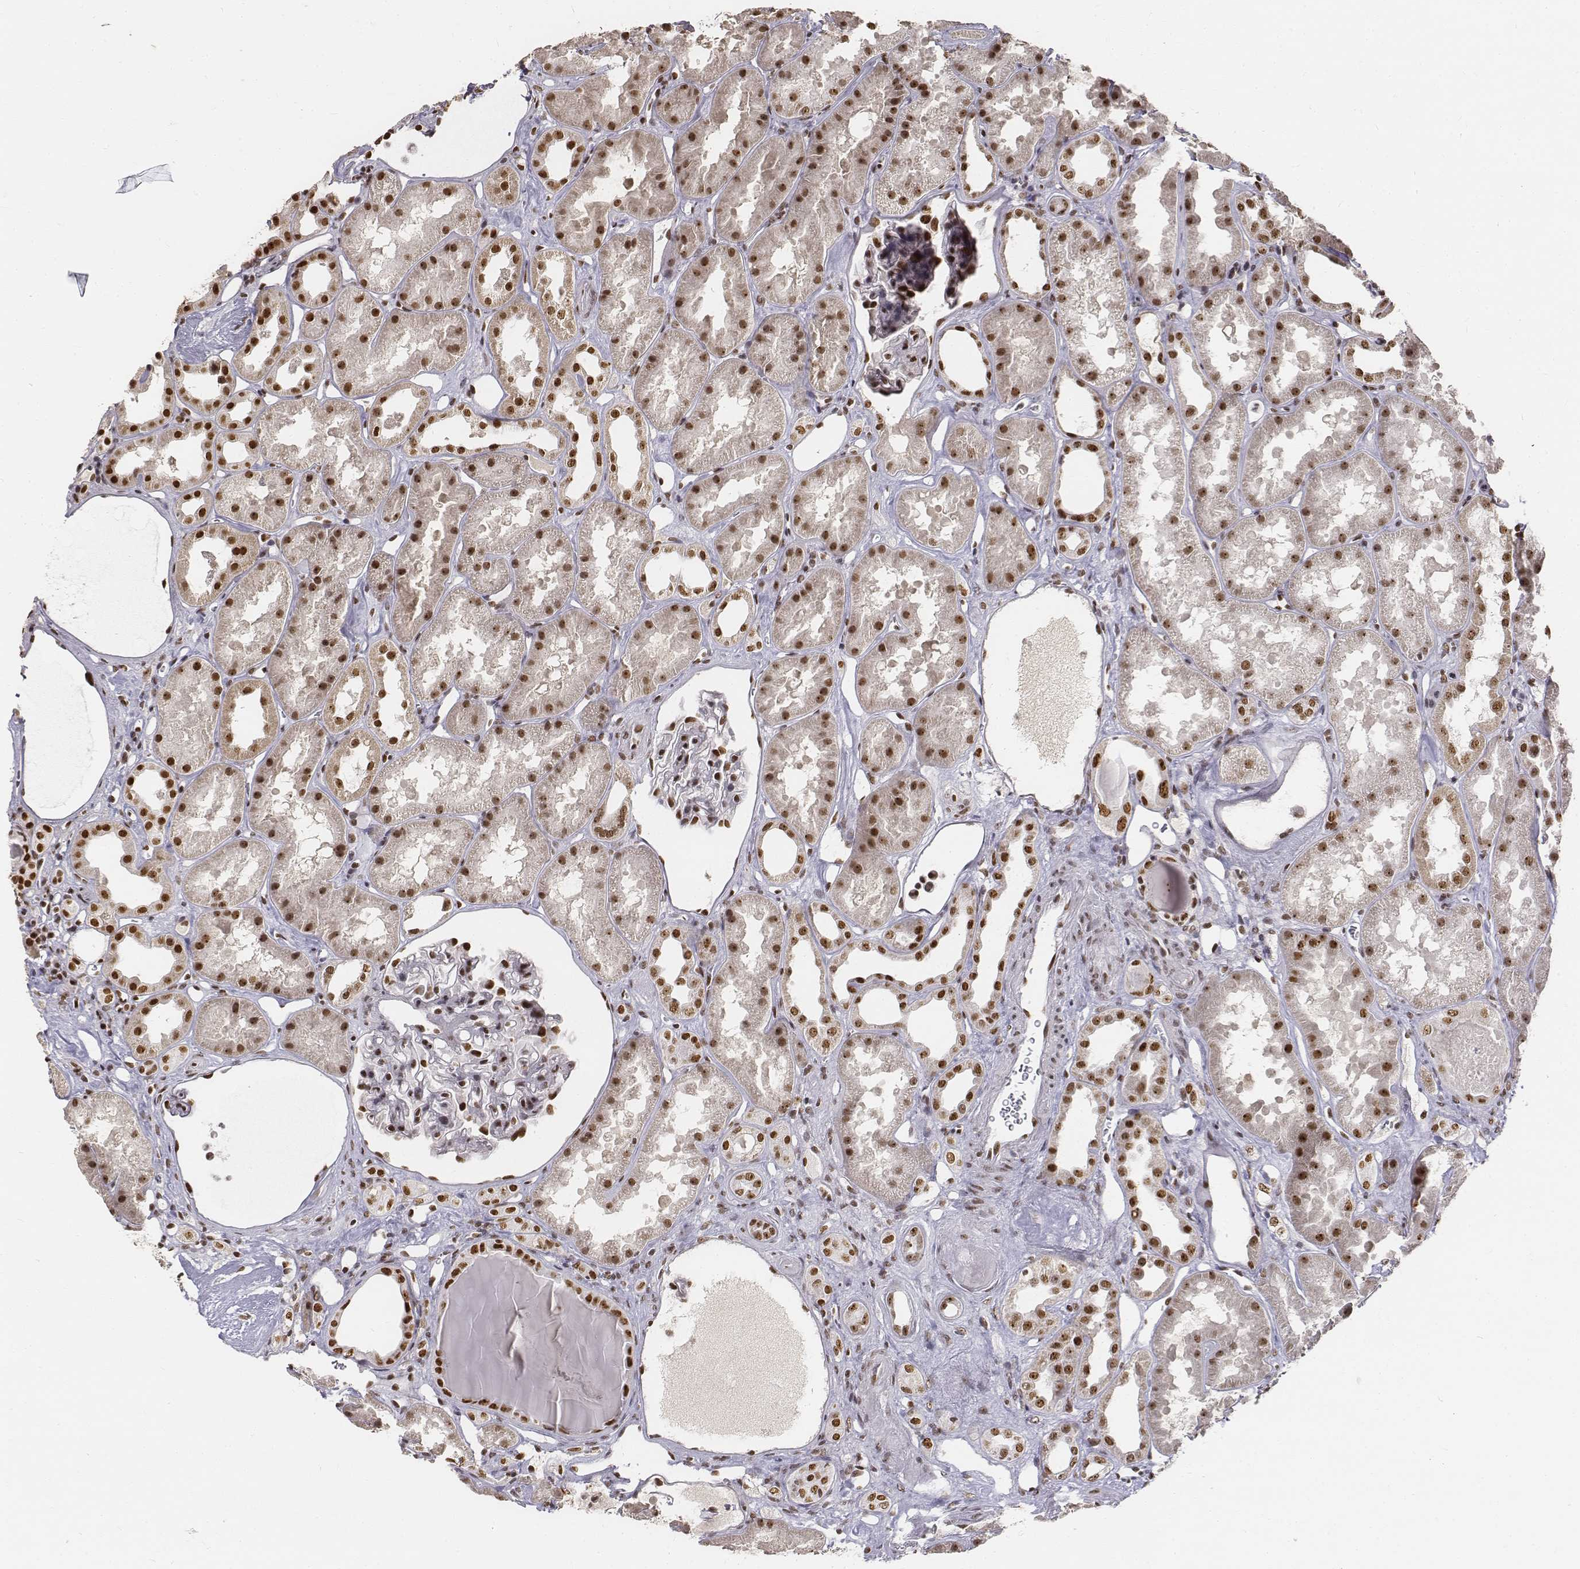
{"staining": {"intensity": "moderate", "quantity": "25%-75%", "location": "nuclear"}, "tissue": "kidney", "cell_type": "Cells in glomeruli", "image_type": "normal", "snomed": [{"axis": "morphology", "description": "Normal tissue, NOS"}, {"axis": "topography", "description": "Kidney"}], "caption": "About 25%-75% of cells in glomeruli in benign kidney show moderate nuclear protein positivity as visualized by brown immunohistochemical staining.", "gene": "PHF6", "patient": {"sex": "male", "age": 61}}